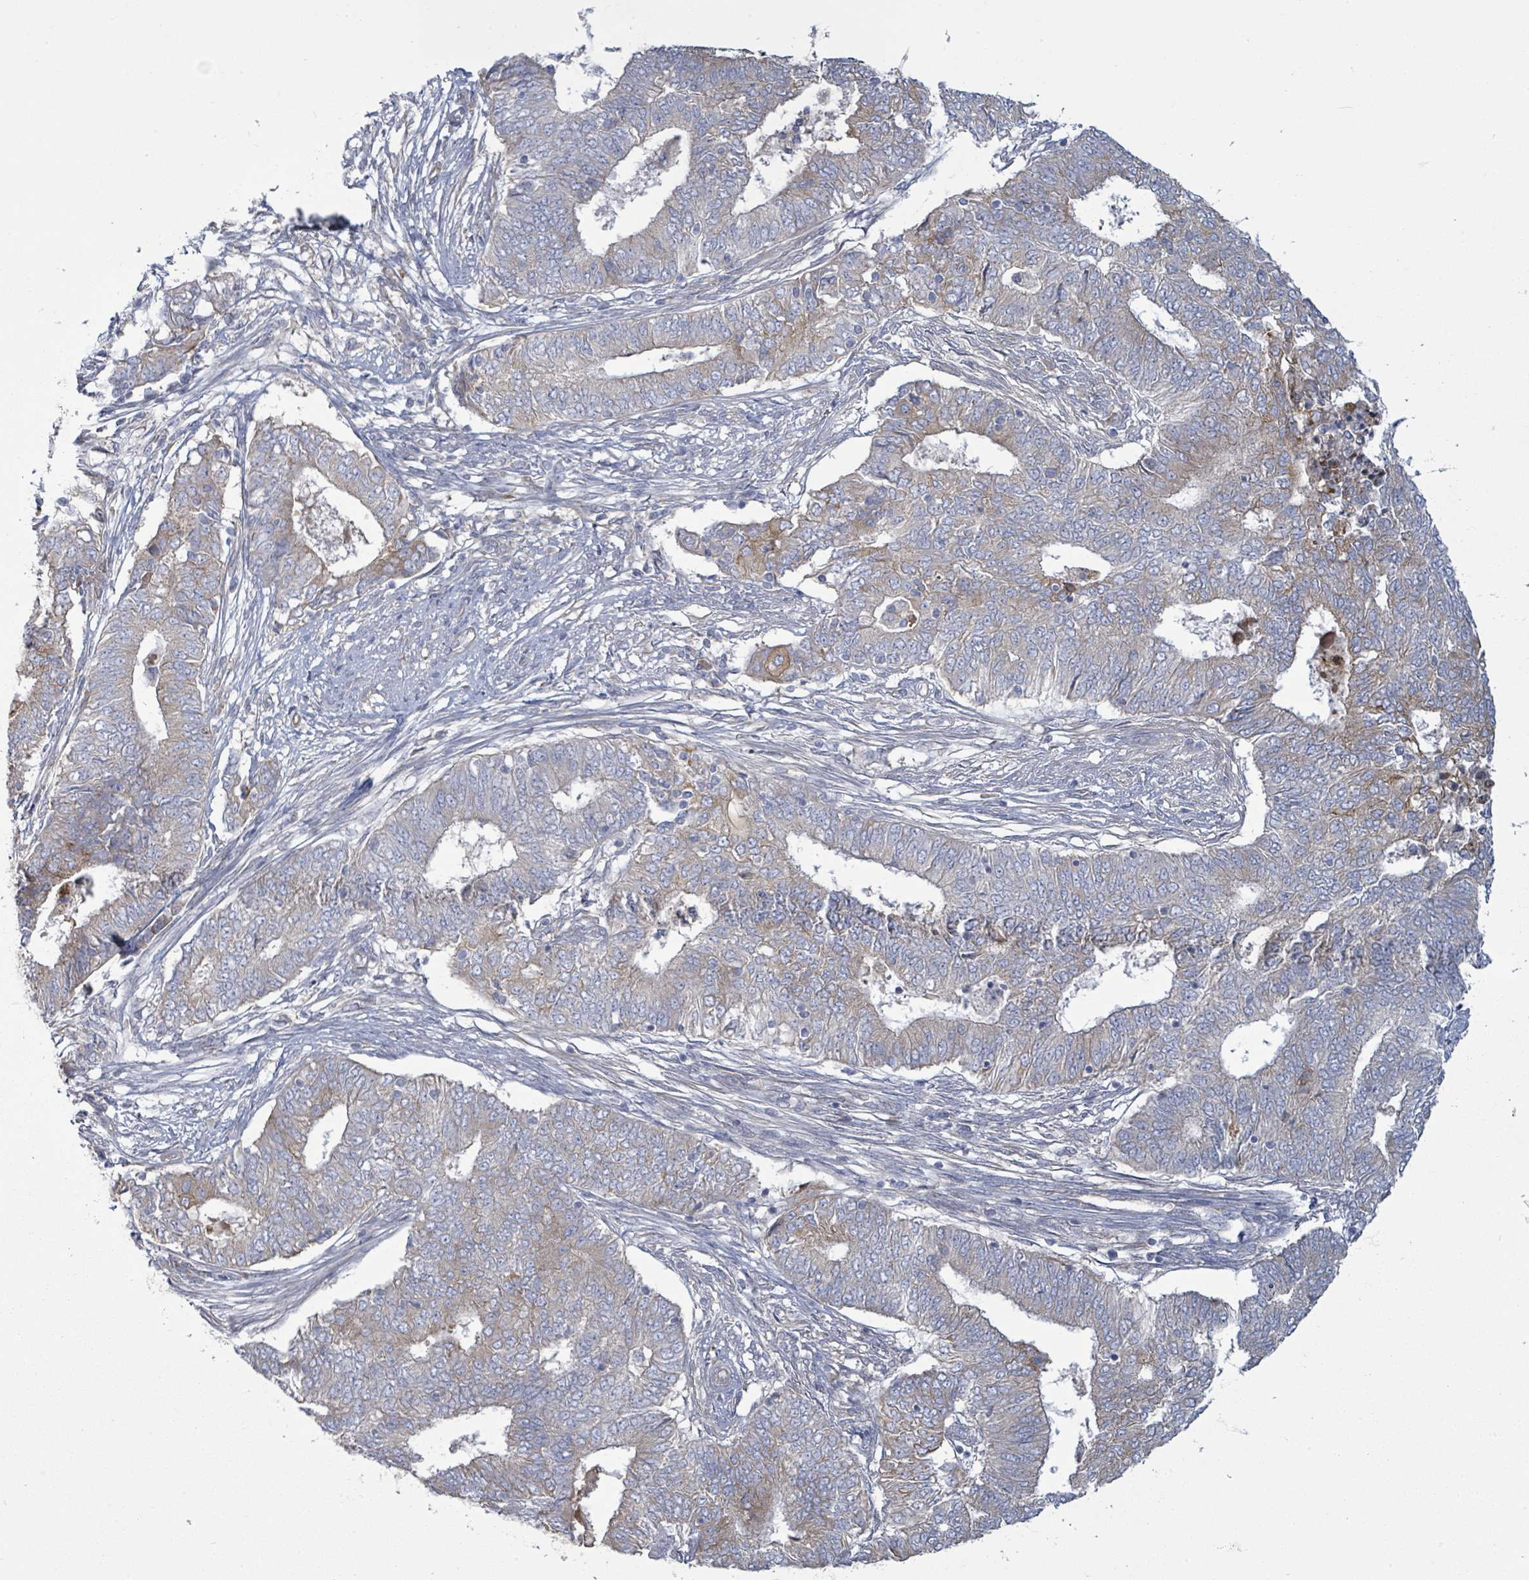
{"staining": {"intensity": "weak", "quantity": "25%-75%", "location": "cytoplasmic/membranous"}, "tissue": "endometrial cancer", "cell_type": "Tumor cells", "image_type": "cancer", "snomed": [{"axis": "morphology", "description": "Adenocarcinoma, NOS"}, {"axis": "topography", "description": "Endometrium"}], "caption": "Human endometrial adenocarcinoma stained for a protein (brown) reveals weak cytoplasmic/membranous positive positivity in about 25%-75% of tumor cells.", "gene": "COL13A1", "patient": {"sex": "female", "age": 62}}